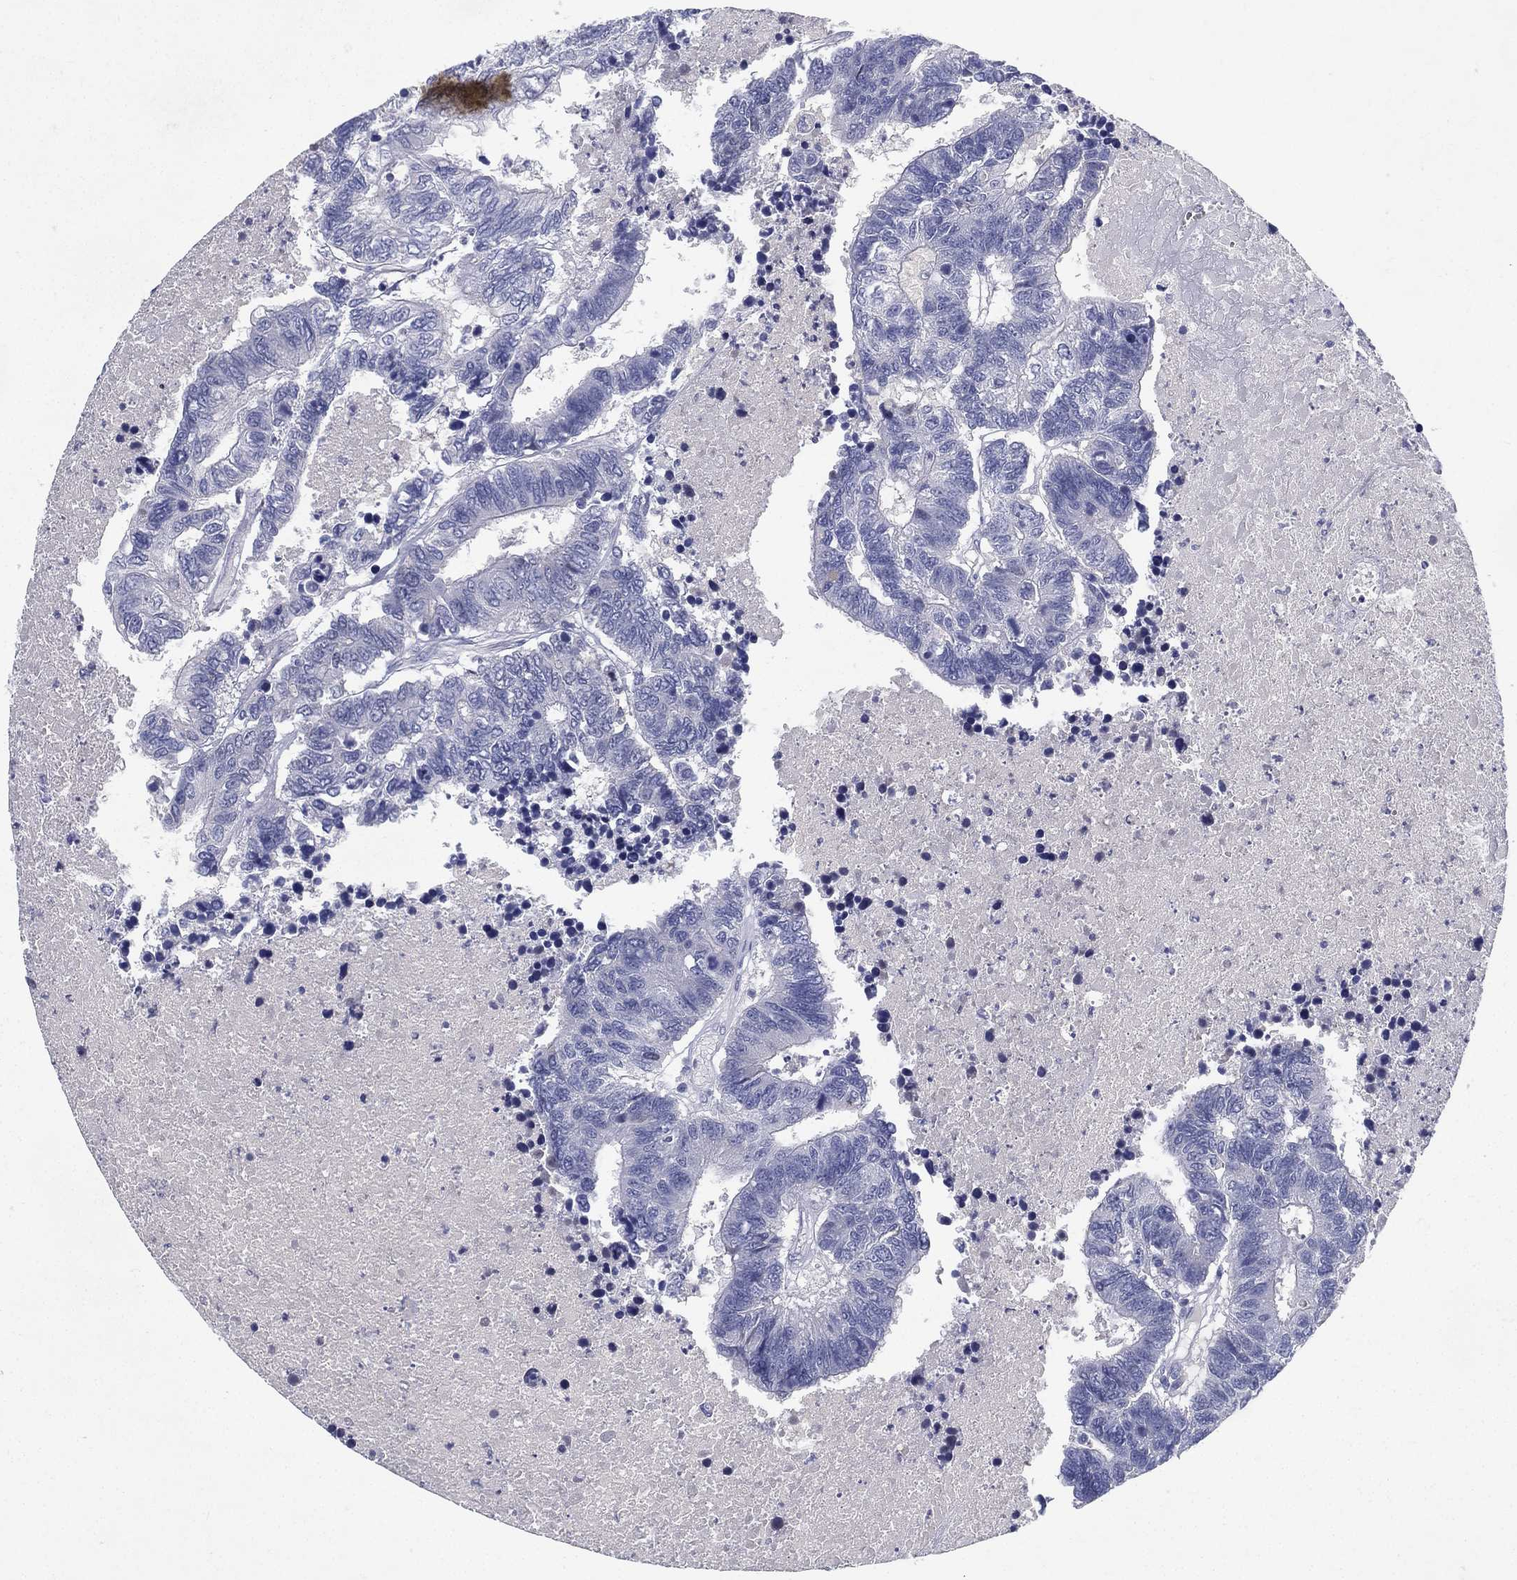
{"staining": {"intensity": "negative", "quantity": "none", "location": "none"}, "tissue": "colorectal cancer", "cell_type": "Tumor cells", "image_type": "cancer", "snomed": [{"axis": "morphology", "description": "Adenocarcinoma, NOS"}, {"axis": "topography", "description": "Colon"}], "caption": "Tumor cells are negative for brown protein staining in colorectal cancer (adenocarcinoma).", "gene": "RGS13", "patient": {"sex": "female", "age": 48}}